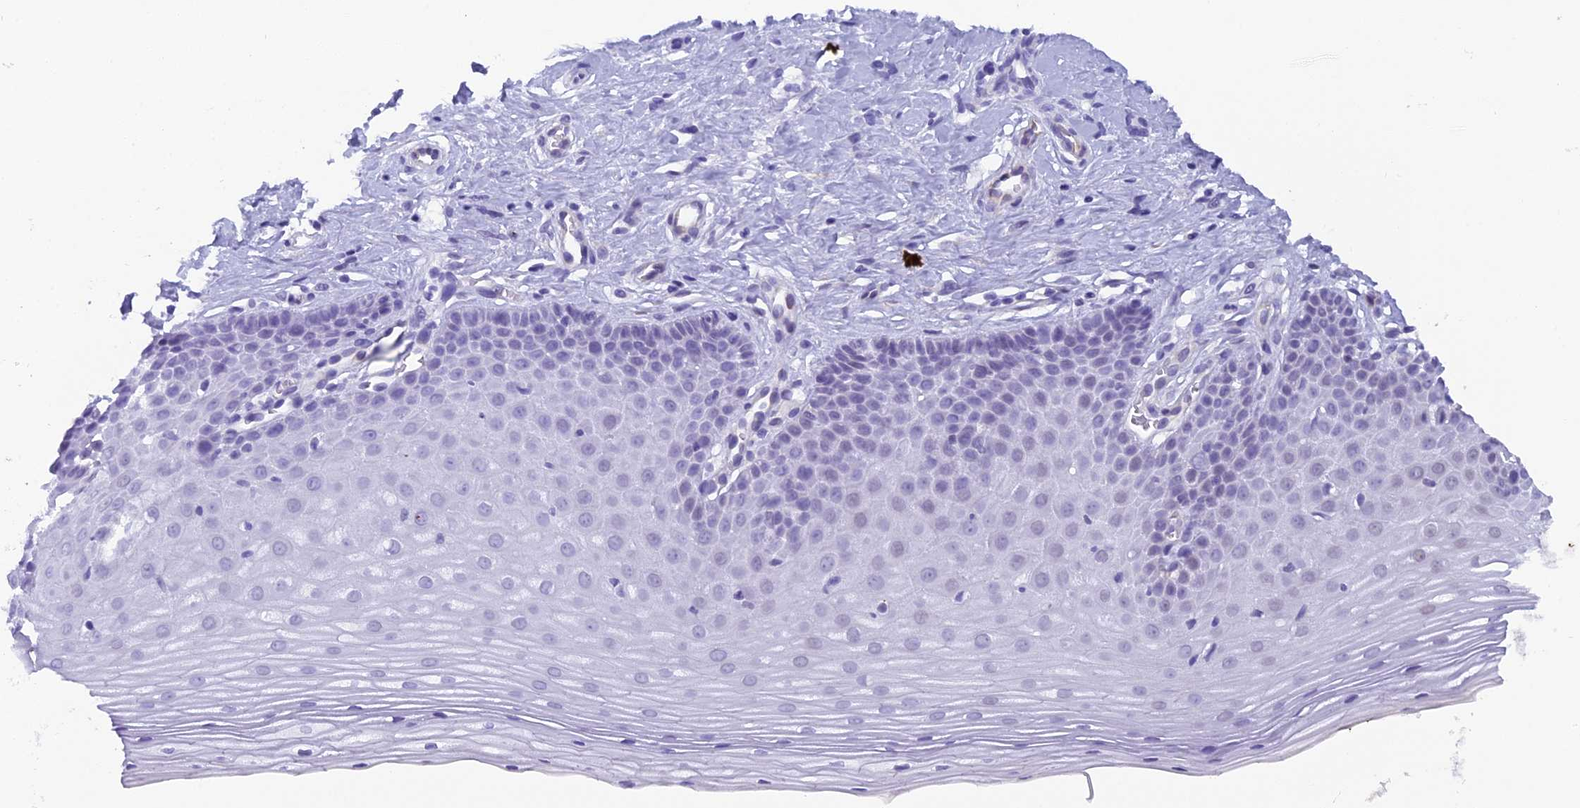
{"staining": {"intensity": "negative", "quantity": "none", "location": "none"}, "tissue": "cervix", "cell_type": "Glandular cells", "image_type": "normal", "snomed": [{"axis": "morphology", "description": "Normal tissue, NOS"}, {"axis": "topography", "description": "Cervix"}], "caption": "A high-resolution histopathology image shows IHC staining of benign cervix, which exhibits no significant staining in glandular cells.", "gene": "XKR9", "patient": {"sex": "female", "age": 36}}